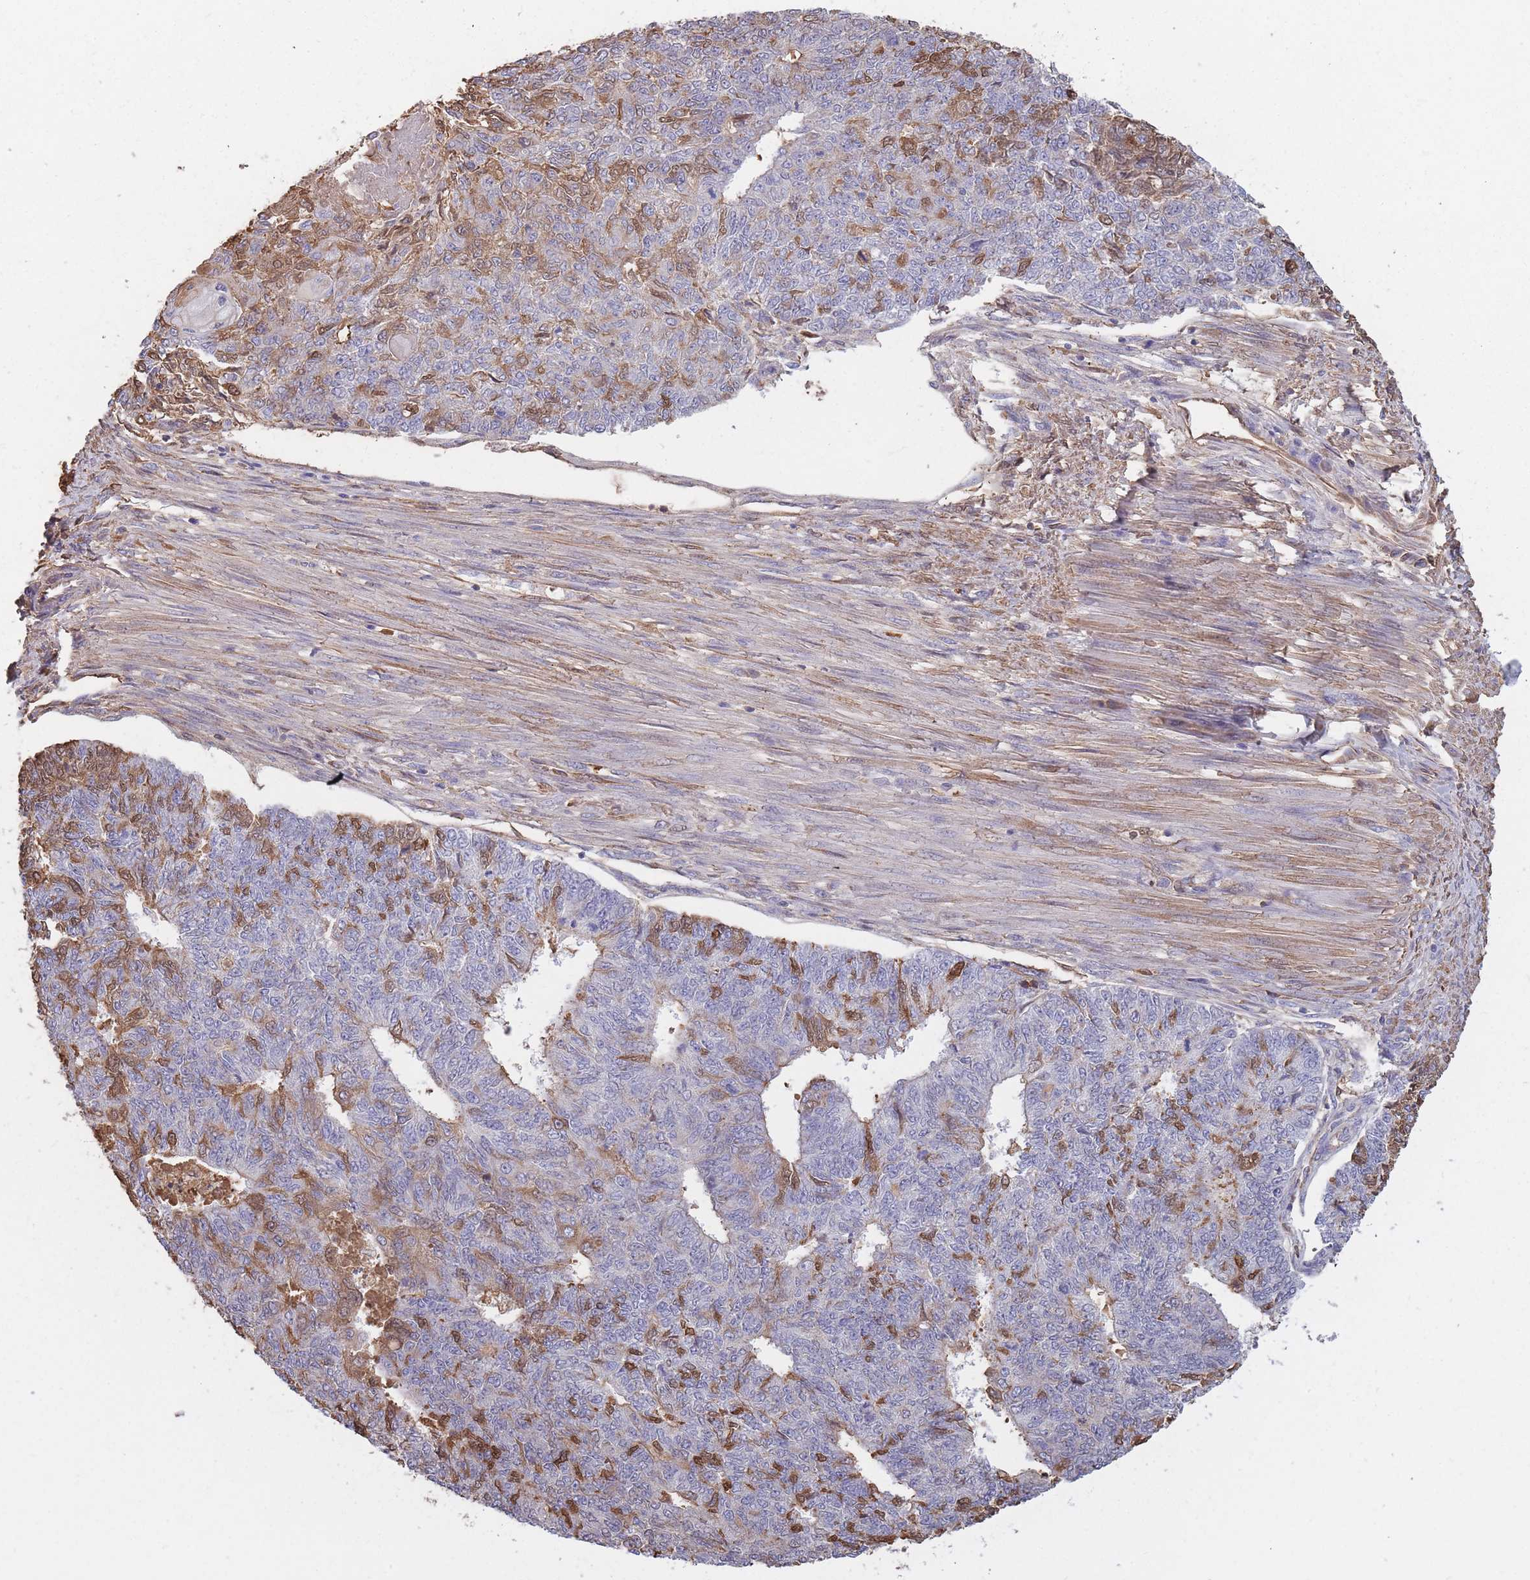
{"staining": {"intensity": "weak", "quantity": "25%-75%", "location": "cytoplasmic/membranous,nuclear"}, "tissue": "endometrial cancer", "cell_type": "Tumor cells", "image_type": "cancer", "snomed": [{"axis": "morphology", "description": "Adenocarcinoma, NOS"}, {"axis": "topography", "description": "Endometrium"}], "caption": "Weak cytoplasmic/membranous and nuclear positivity is appreciated in about 25%-75% of tumor cells in endometrial cancer.", "gene": "KAT2A", "patient": {"sex": "female", "age": 32}}